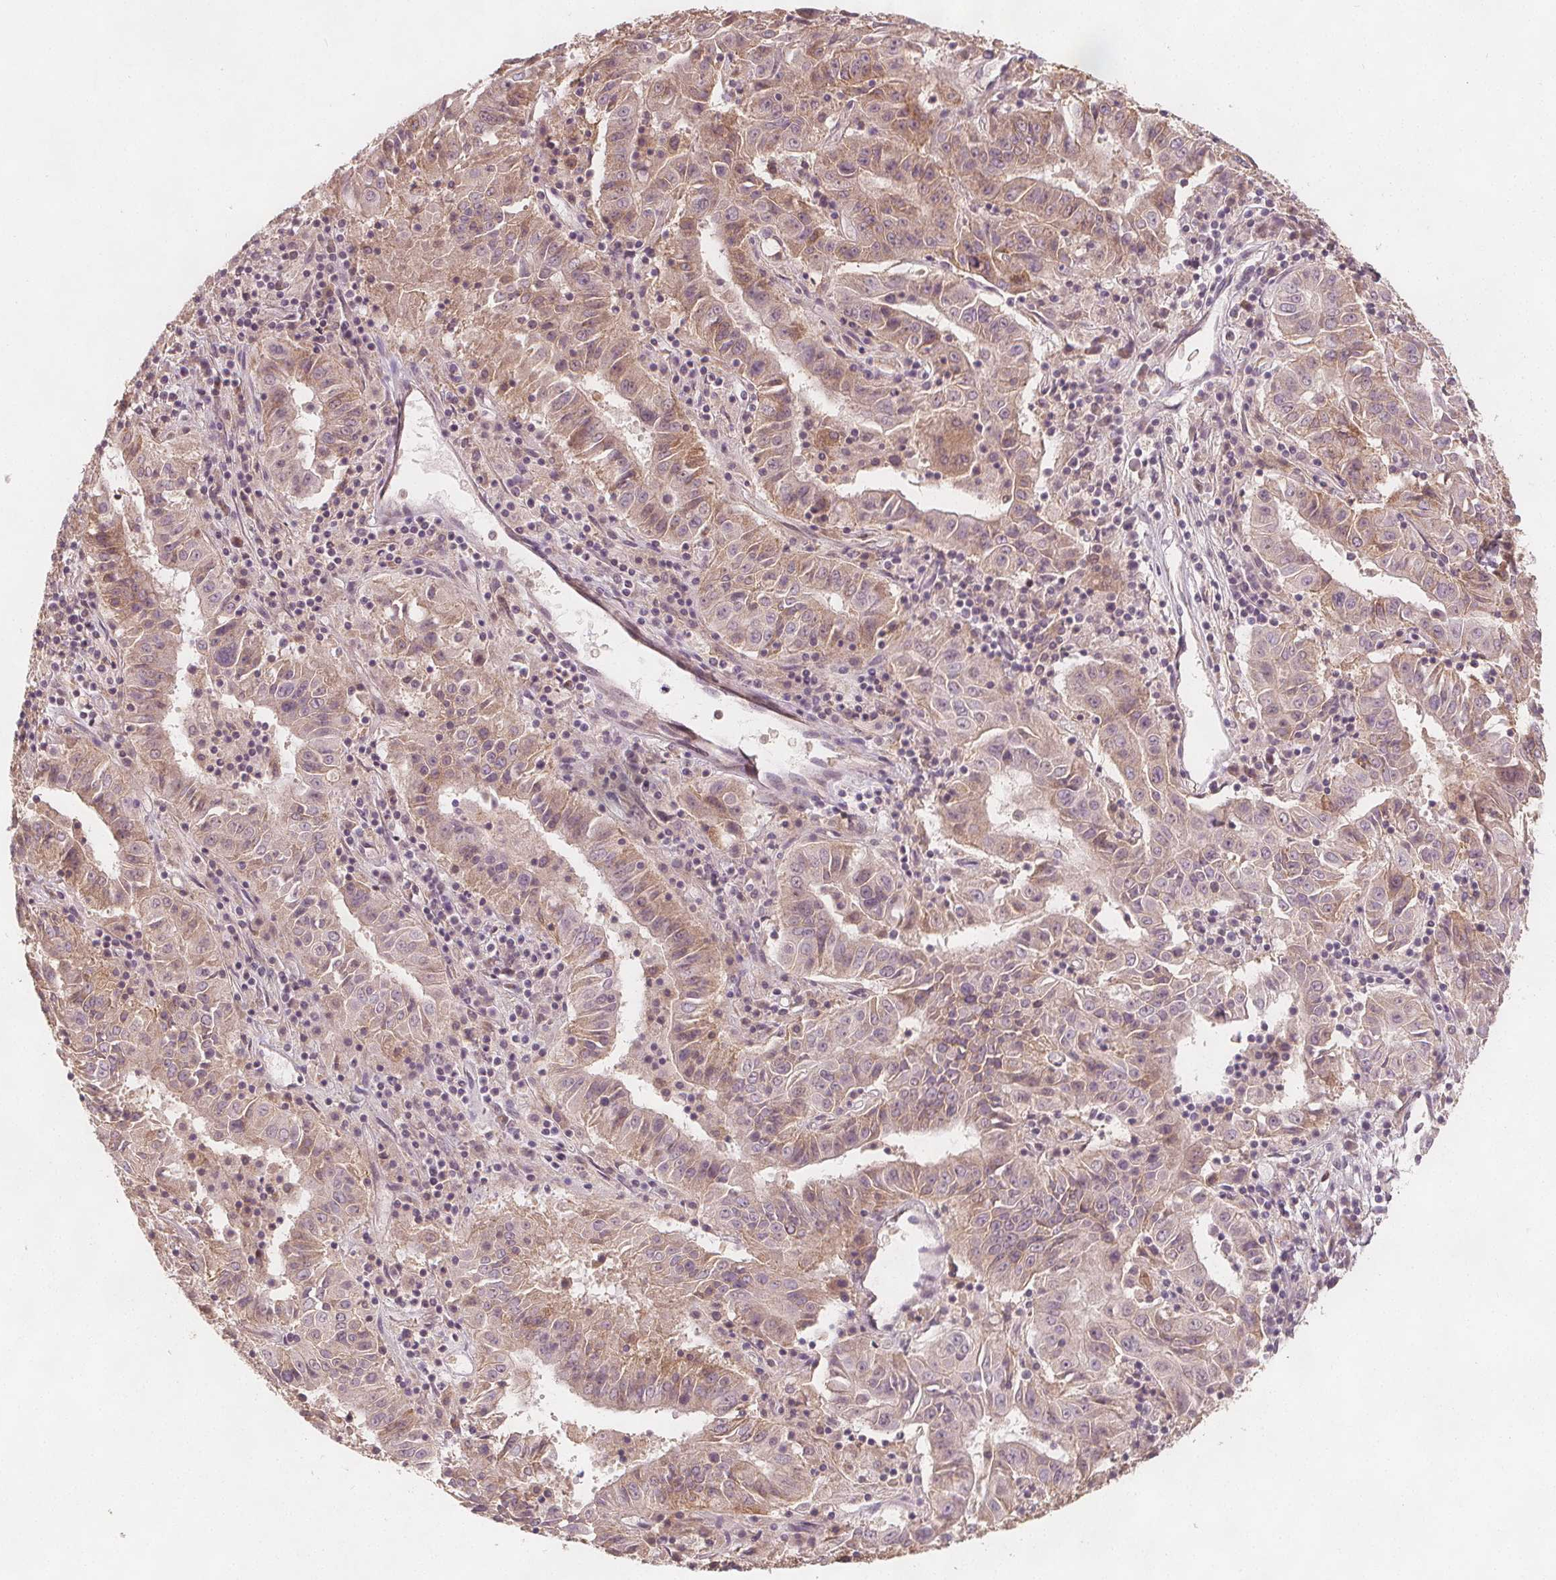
{"staining": {"intensity": "moderate", "quantity": "25%-75%", "location": "cytoplasmic/membranous"}, "tissue": "pancreatic cancer", "cell_type": "Tumor cells", "image_type": "cancer", "snomed": [{"axis": "morphology", "description": "Adenocarcinoma, NOS"}, {"axis": "topography", "description": "Pancreas"}], "caption": "An IHC micrograph of tumor tissue is shown. Protein staining in brown highlights moderate cytoplasmic/membranous positivity in pancreatic cancer (adenocarcinoma) within tumor cells.", "gene": "NCSTN", "patient": {"sex": "male", "age": 63}}